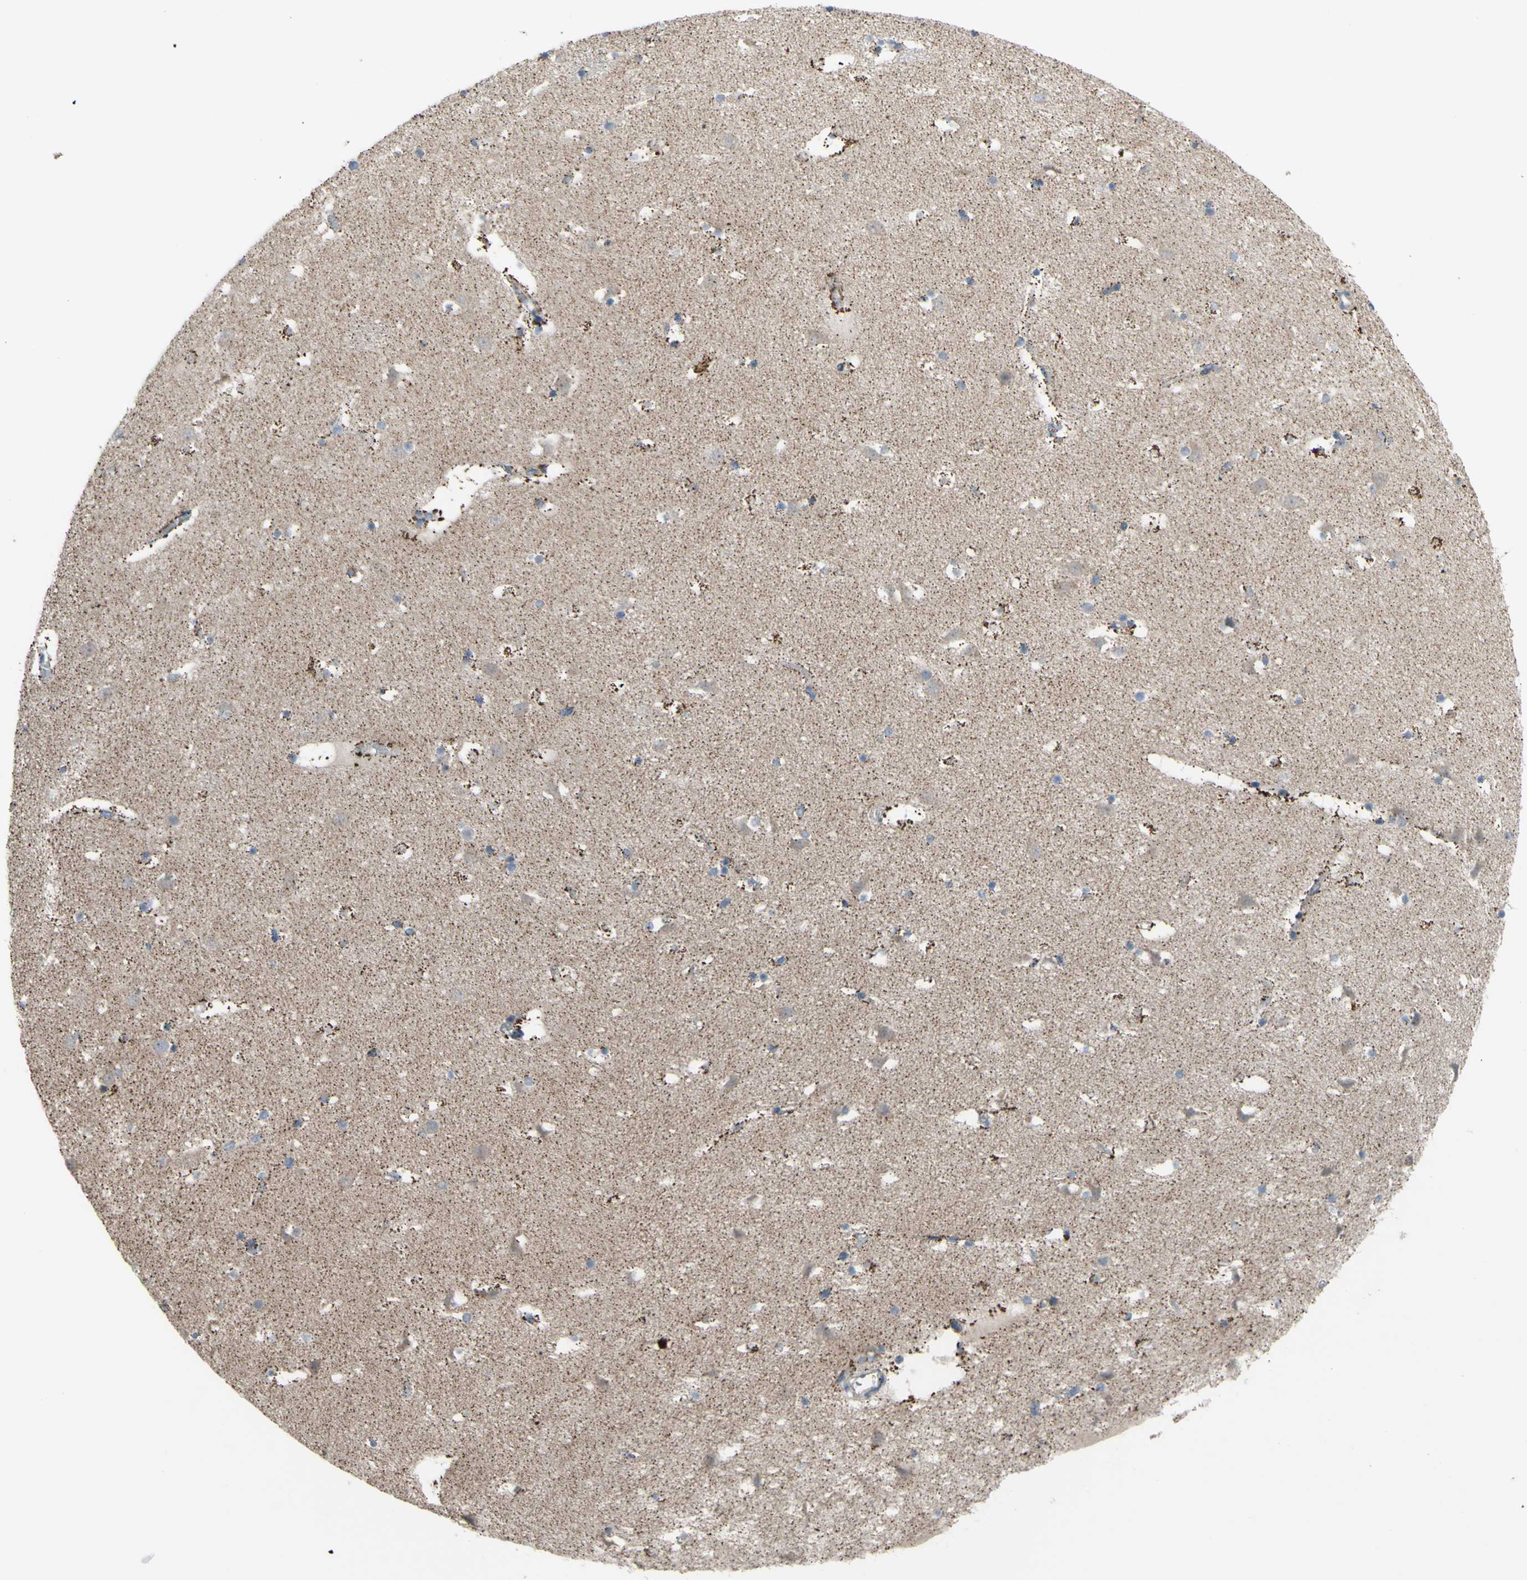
{"staining": {"intensity": "weak", "quantity": "25%-75%", "location": "cytoplasmic/membranous"}, "tissue": "caudate", "cell_type": "Glial cells", "image_type": "normal", "snomed": [{"axis": "morphology", "description": "Normal tissue, NOS"}, {"axis": "topography", "description": "Lateral ventricle wall"}], "caption": "Approximately 25%-75% of glial cells in benign caudate show weak cytoplasmic/membranous protein staining as visualized by brown immunohistochemical staining.", "gene": "GLT8D1", "patient": {"sex": "male", "age": 45}}